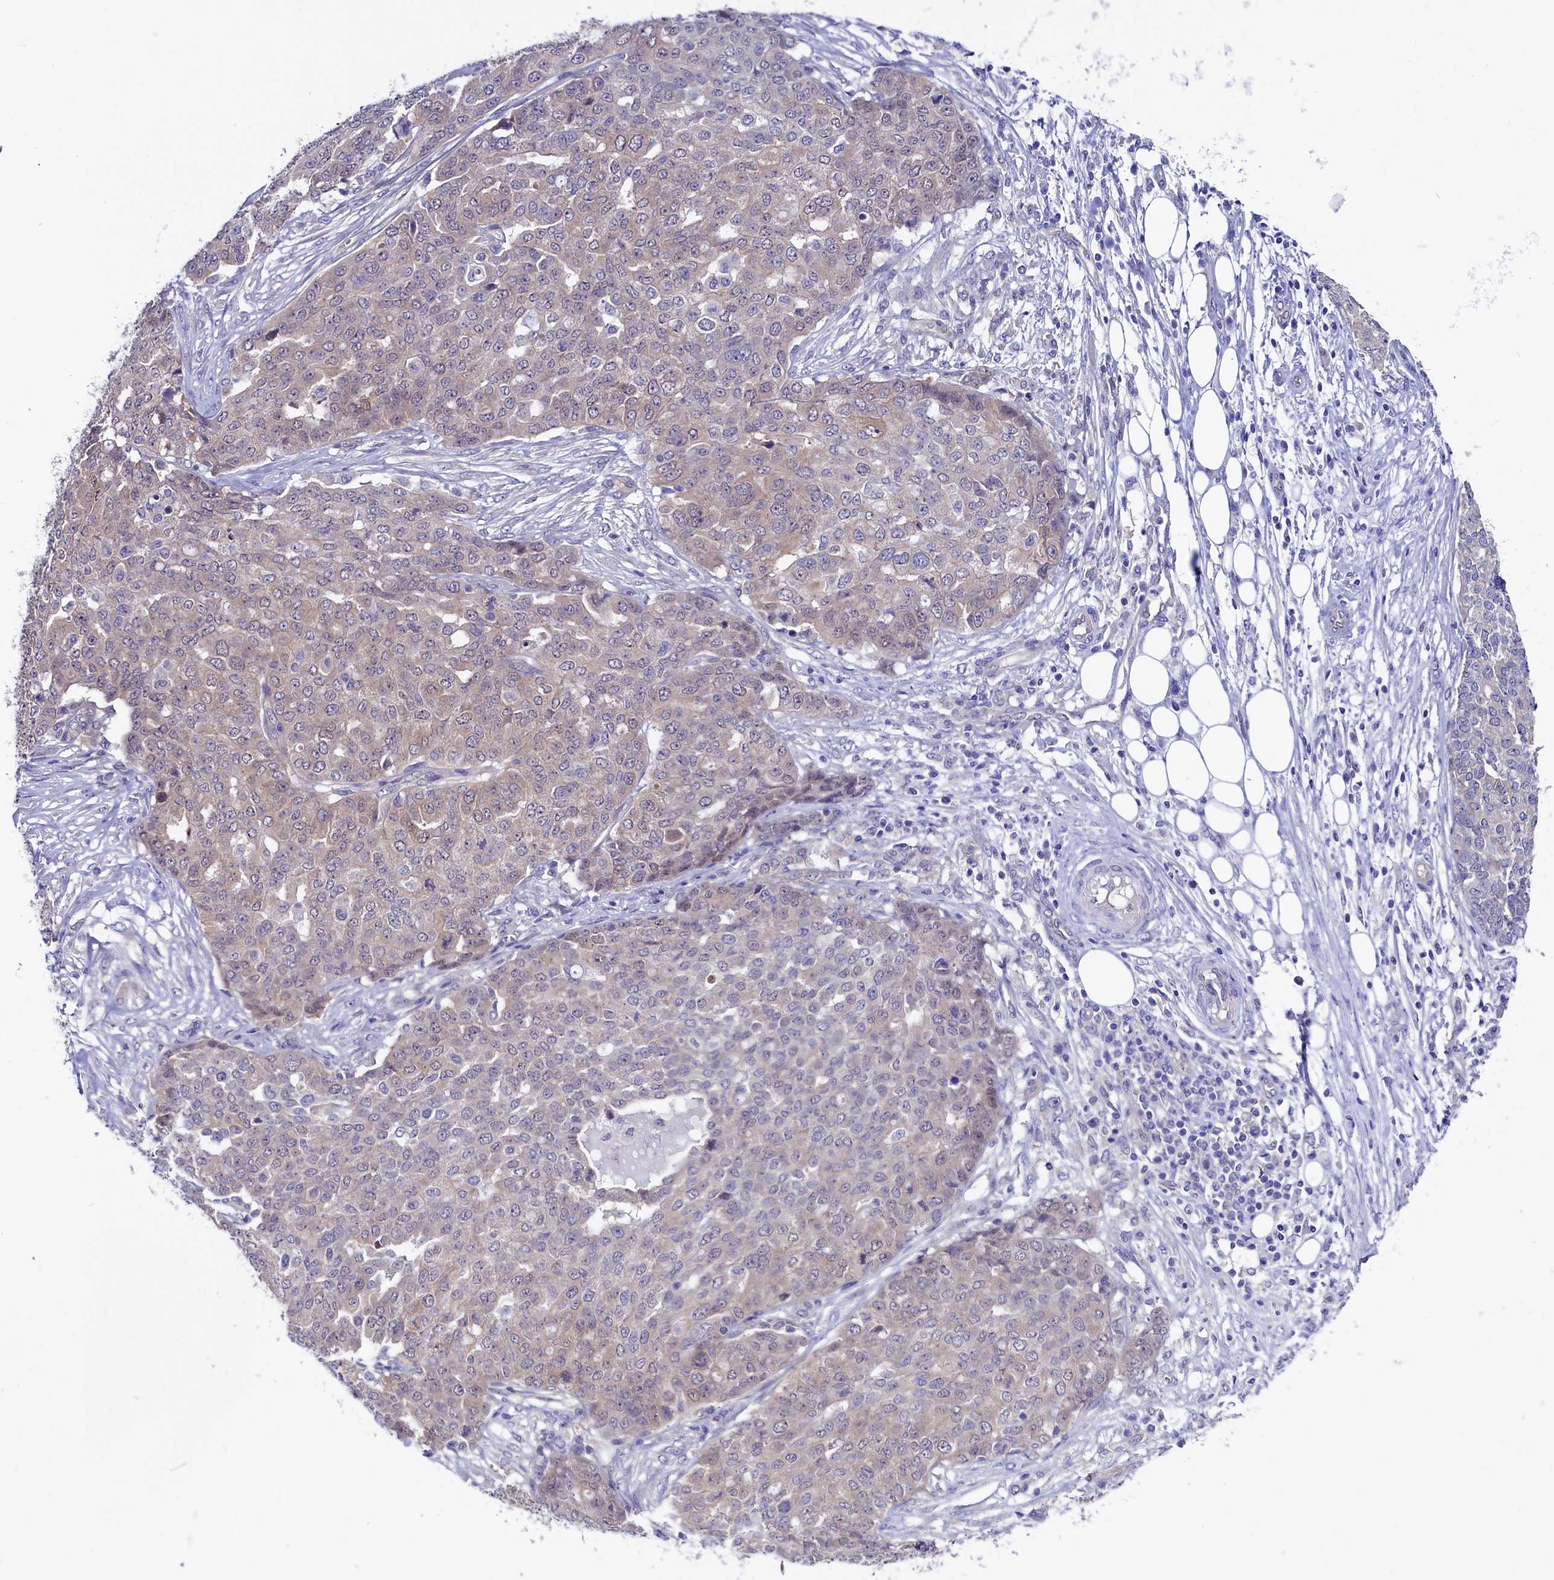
{"staining": {"intensity": "negative", "quantity": "none", "location": "none"}, "tissue": "ovarian cancer", "cell_type": "Tumor cells", "image_type": "cancer", "snomed": [{"axis": "morphology", "description": "Cystadenocarcinoma, serous, NOS"}, {"axis": "topography", "description": "Soft tissue"}, {"axis": "topography", "description": "Ovary"}], "caption": "The IHC micrograph has no significant expression in tumor cells of ovarian cancer tissue. (Stains: DAB (3,3'-diaminobenzidine) immunohistochemistry with hematoxylin counter stain, Microscopy: brightfield microscopy at high magnification).", "gene": "CIAPIN1", "patient": {"sex": "female", "age": 57}}